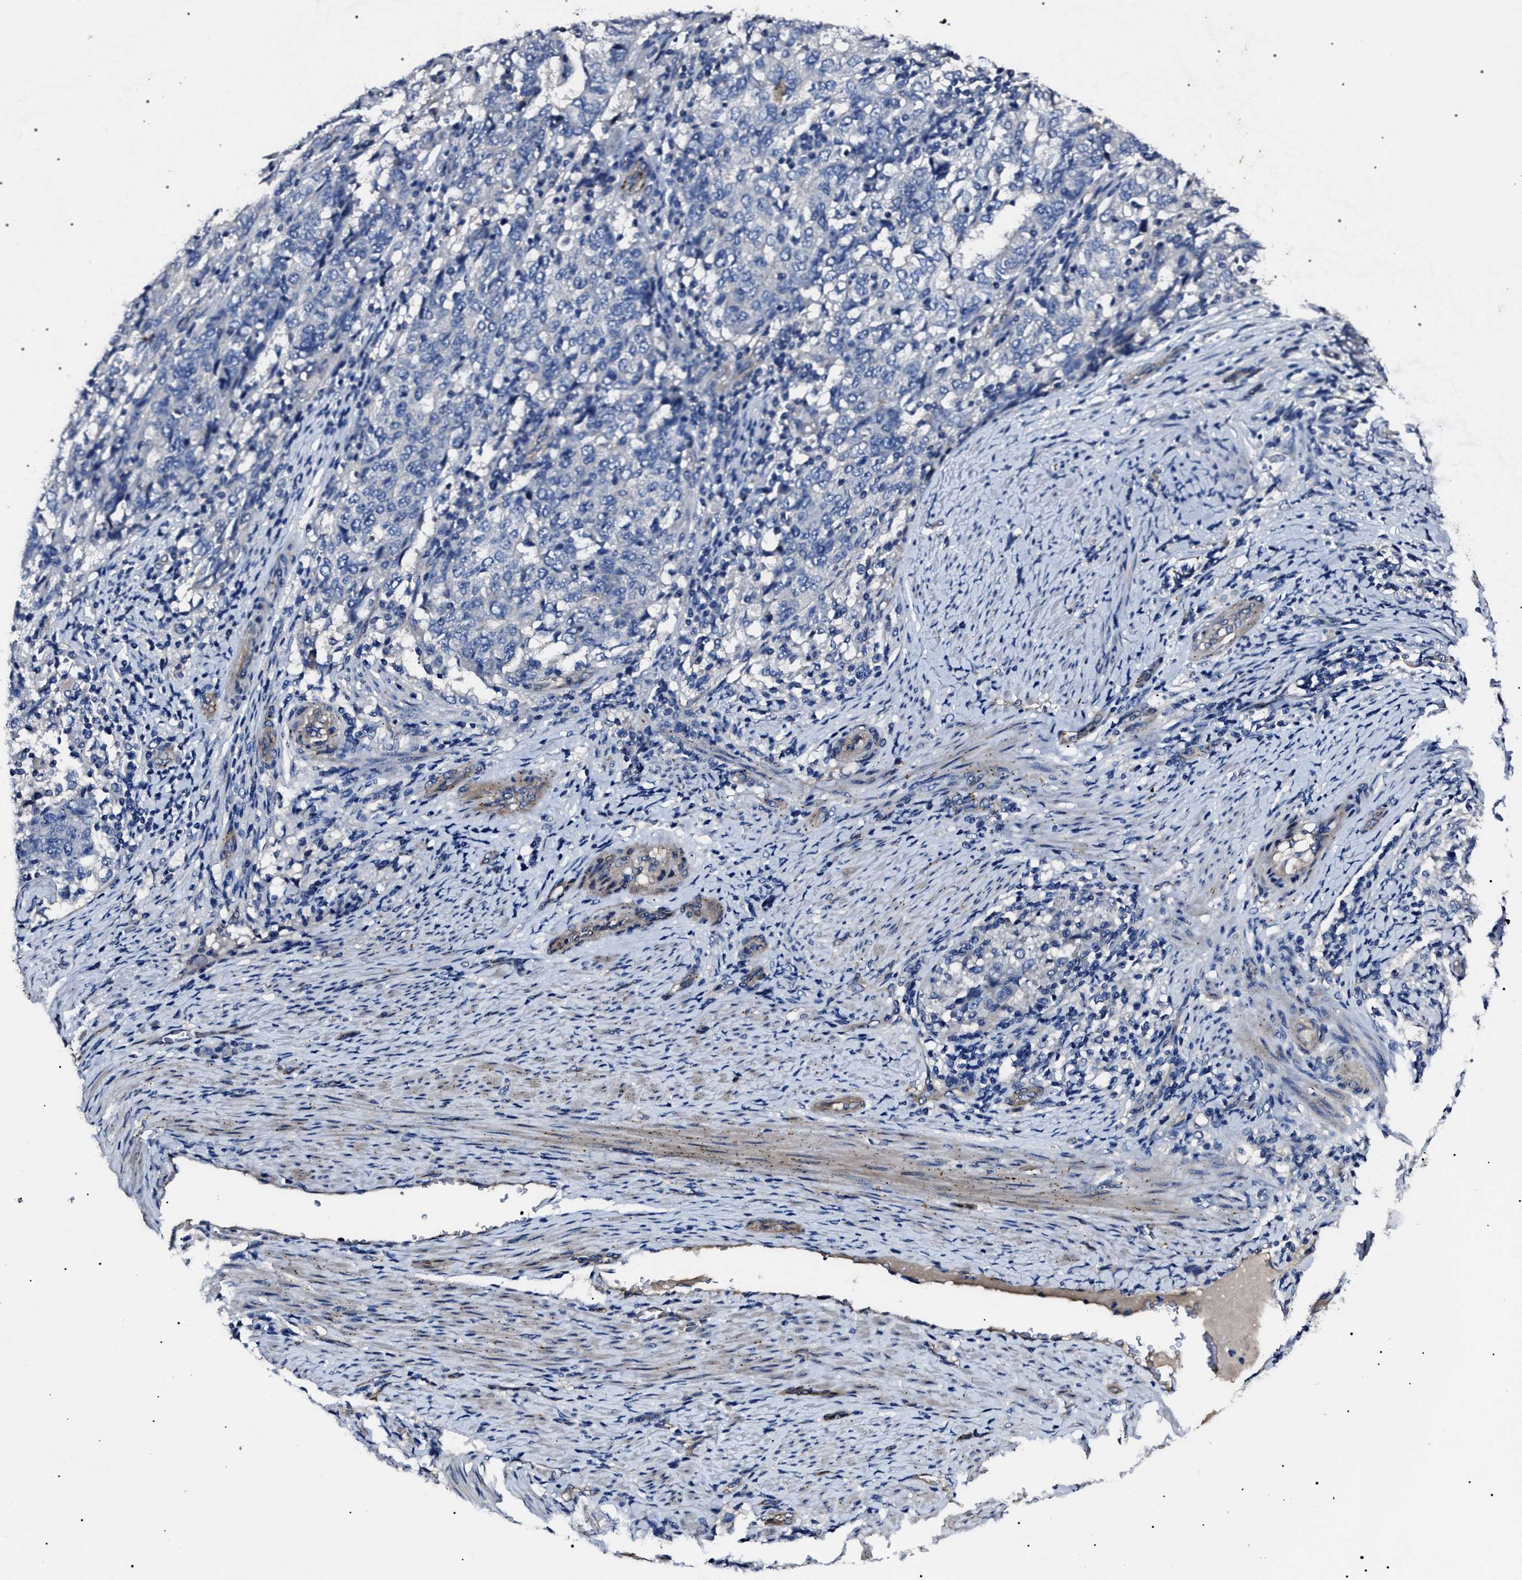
{"staining": {"intensity": "negative", "quantity": "none", "location": "none"}, "tissue": "endometrial cancer", "cell_type": "Tumor cells", "image_type": "cancer", "snomed": [{"axis": "morphology", "description": "Adenocarcinoma, NOS"}, {"axis": "topography", "description": "Endometrium"}], "caption": "Adenocarcinoma (endometrial) stained for a protein using IHC exhibits no expression tumor cells.", "gene": "KLHL42", "patient": {"sex": "female", "age": 80}}